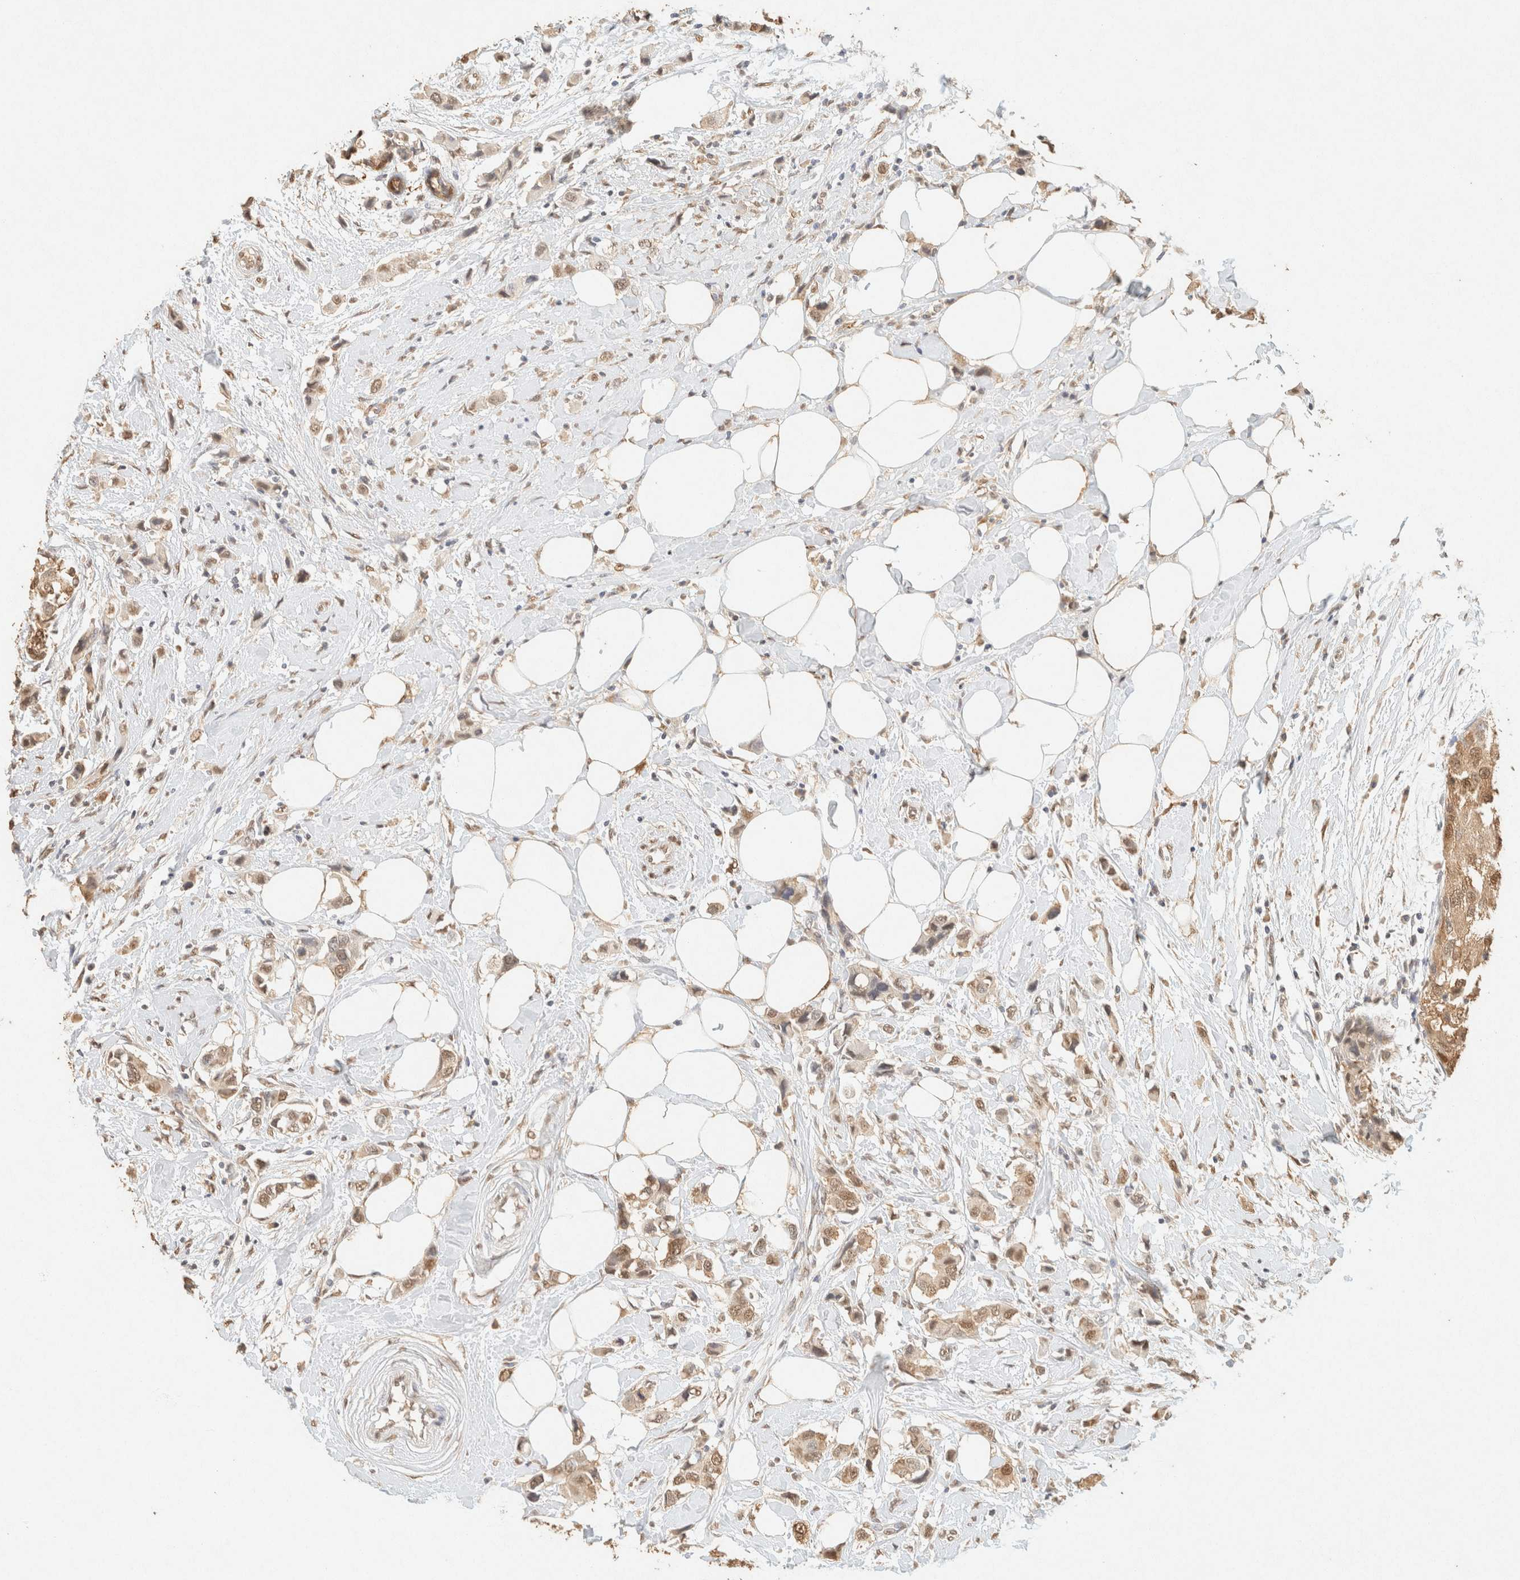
{"staining": {"intensity": "weak", "quantity": ">75%", "location": "cytoplasmic/membranous,nuclear"}, "tissue": "breast cancer", "cell_type": "Tumor cells", "image_type": "cancer", "snomed": [{"axis": "morphology", "description": "Normal tissue, NOS"}, {"axis": "morphology", "description": "Duct carcinoma"}, {"axis": "topography", "description": "Breast"}], "caption": "Immunohistochemical staining of breast invasive ductal carcinoma demonstrates low levels of weak cytoplasmic/membranous and nuclear positivity in about >75% of tumor cells. (Stains: DAB (3,3'-diaminobenzidine) in brown, nuclei in blue, Microscopy: brightfield microscopy at high magnification).", "gene": "S100A13", "patient": {"sex": "female", "age": 50}}